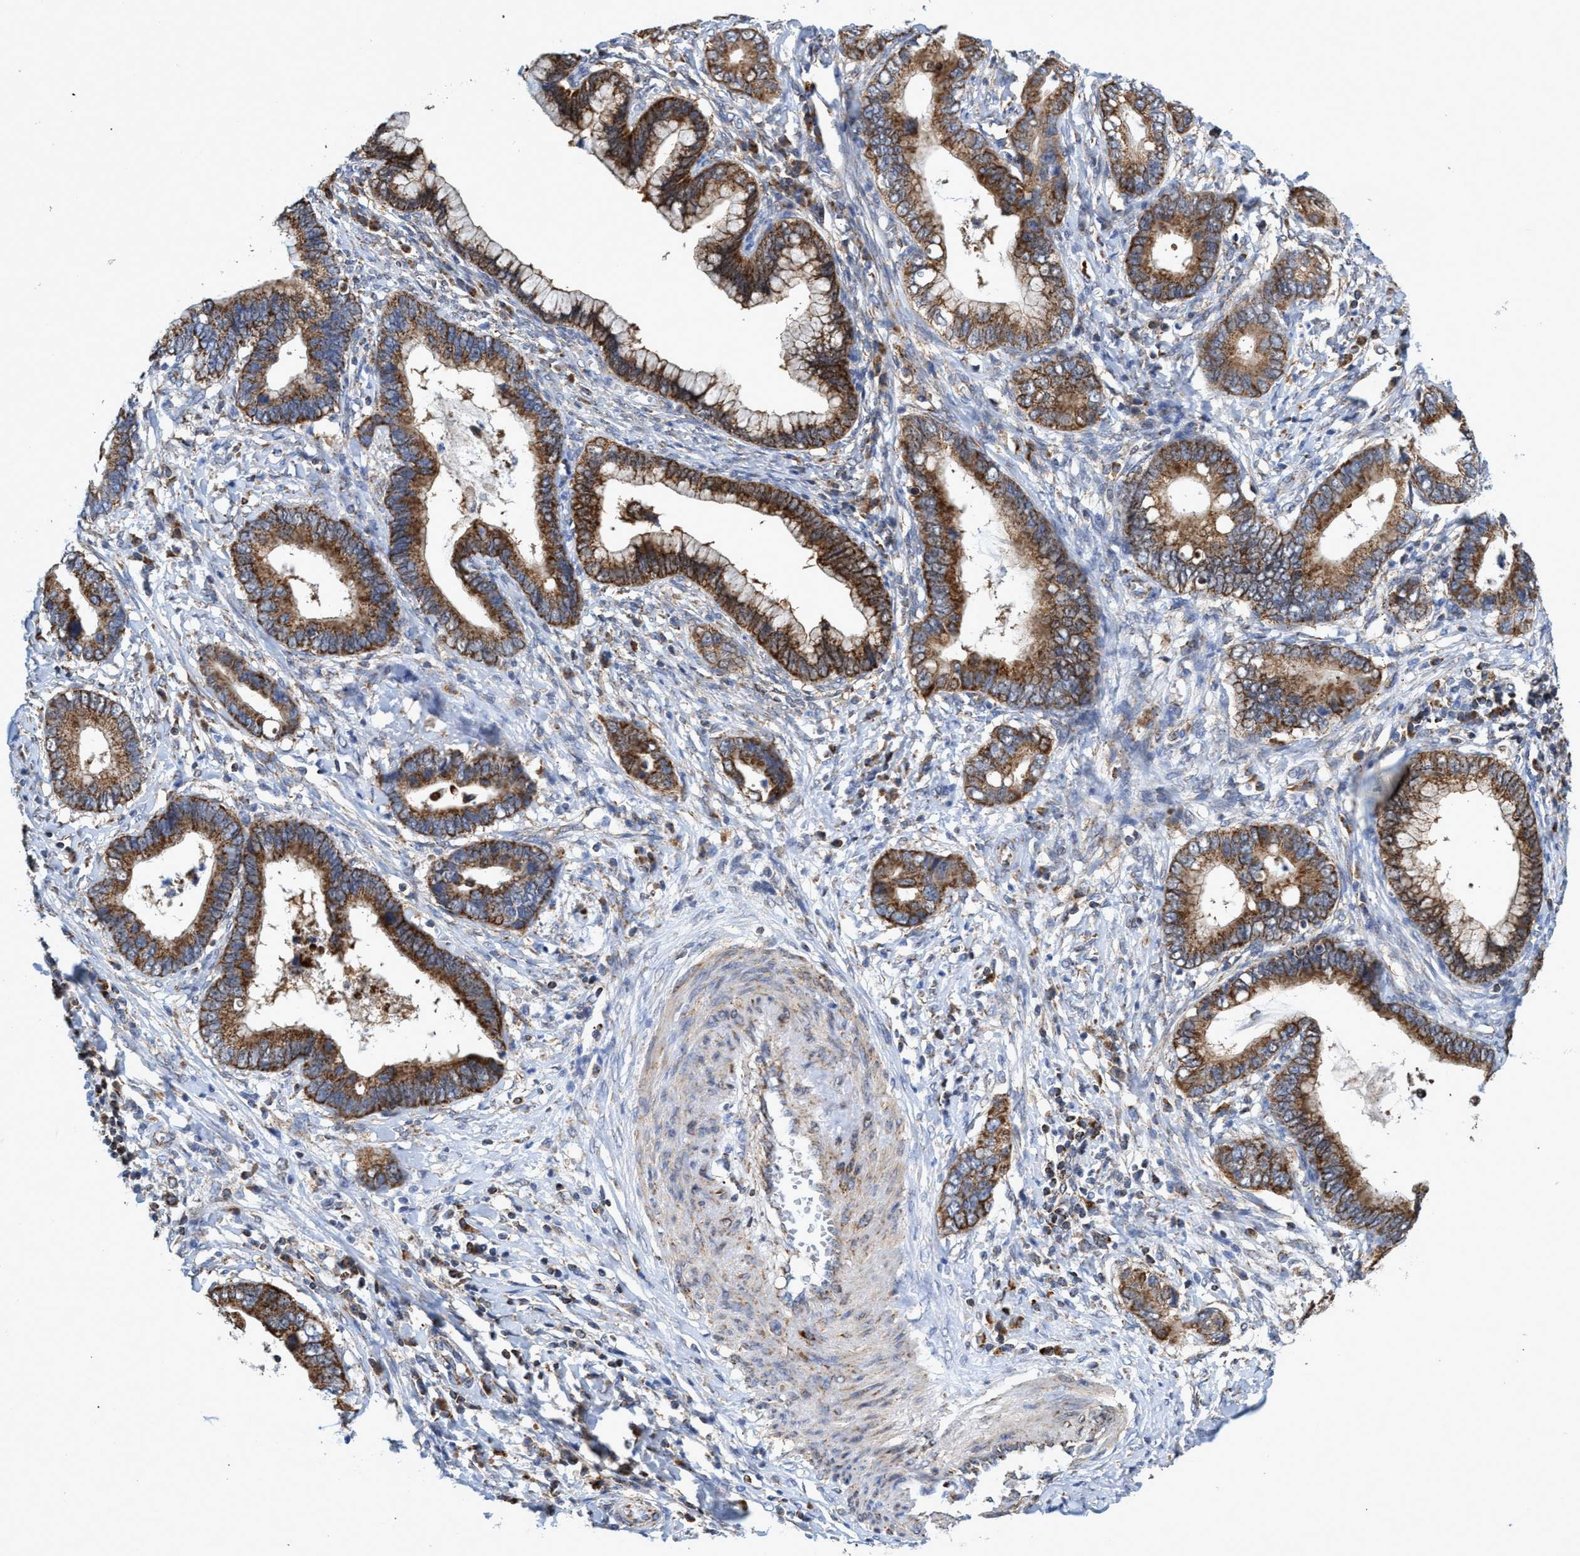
{"staining": {"intensity": "strong", "quantity": ">75%", "location": "cytoplasmic/membranous"}, "tissue": "cervical cancer", "cell_type": "Tumor cells", "image_type": "cancer", "snomed": [{"axis": "morphology", "description": "Adenocarcinoma, NOS"}, {"axis": "topography", "description": "Cervix"}], "caption": "Tumor cells reveal high levels of strong cytoplasmic/membranous staining in approximately >75% of cells in human cervical cancer. Using DAB (brown) and hematoxylin (blue) stains, captured at high magnification using brightfield microscopy.", "gene": "CRYZ", "patient": {"sex": "female", "age": 44}}